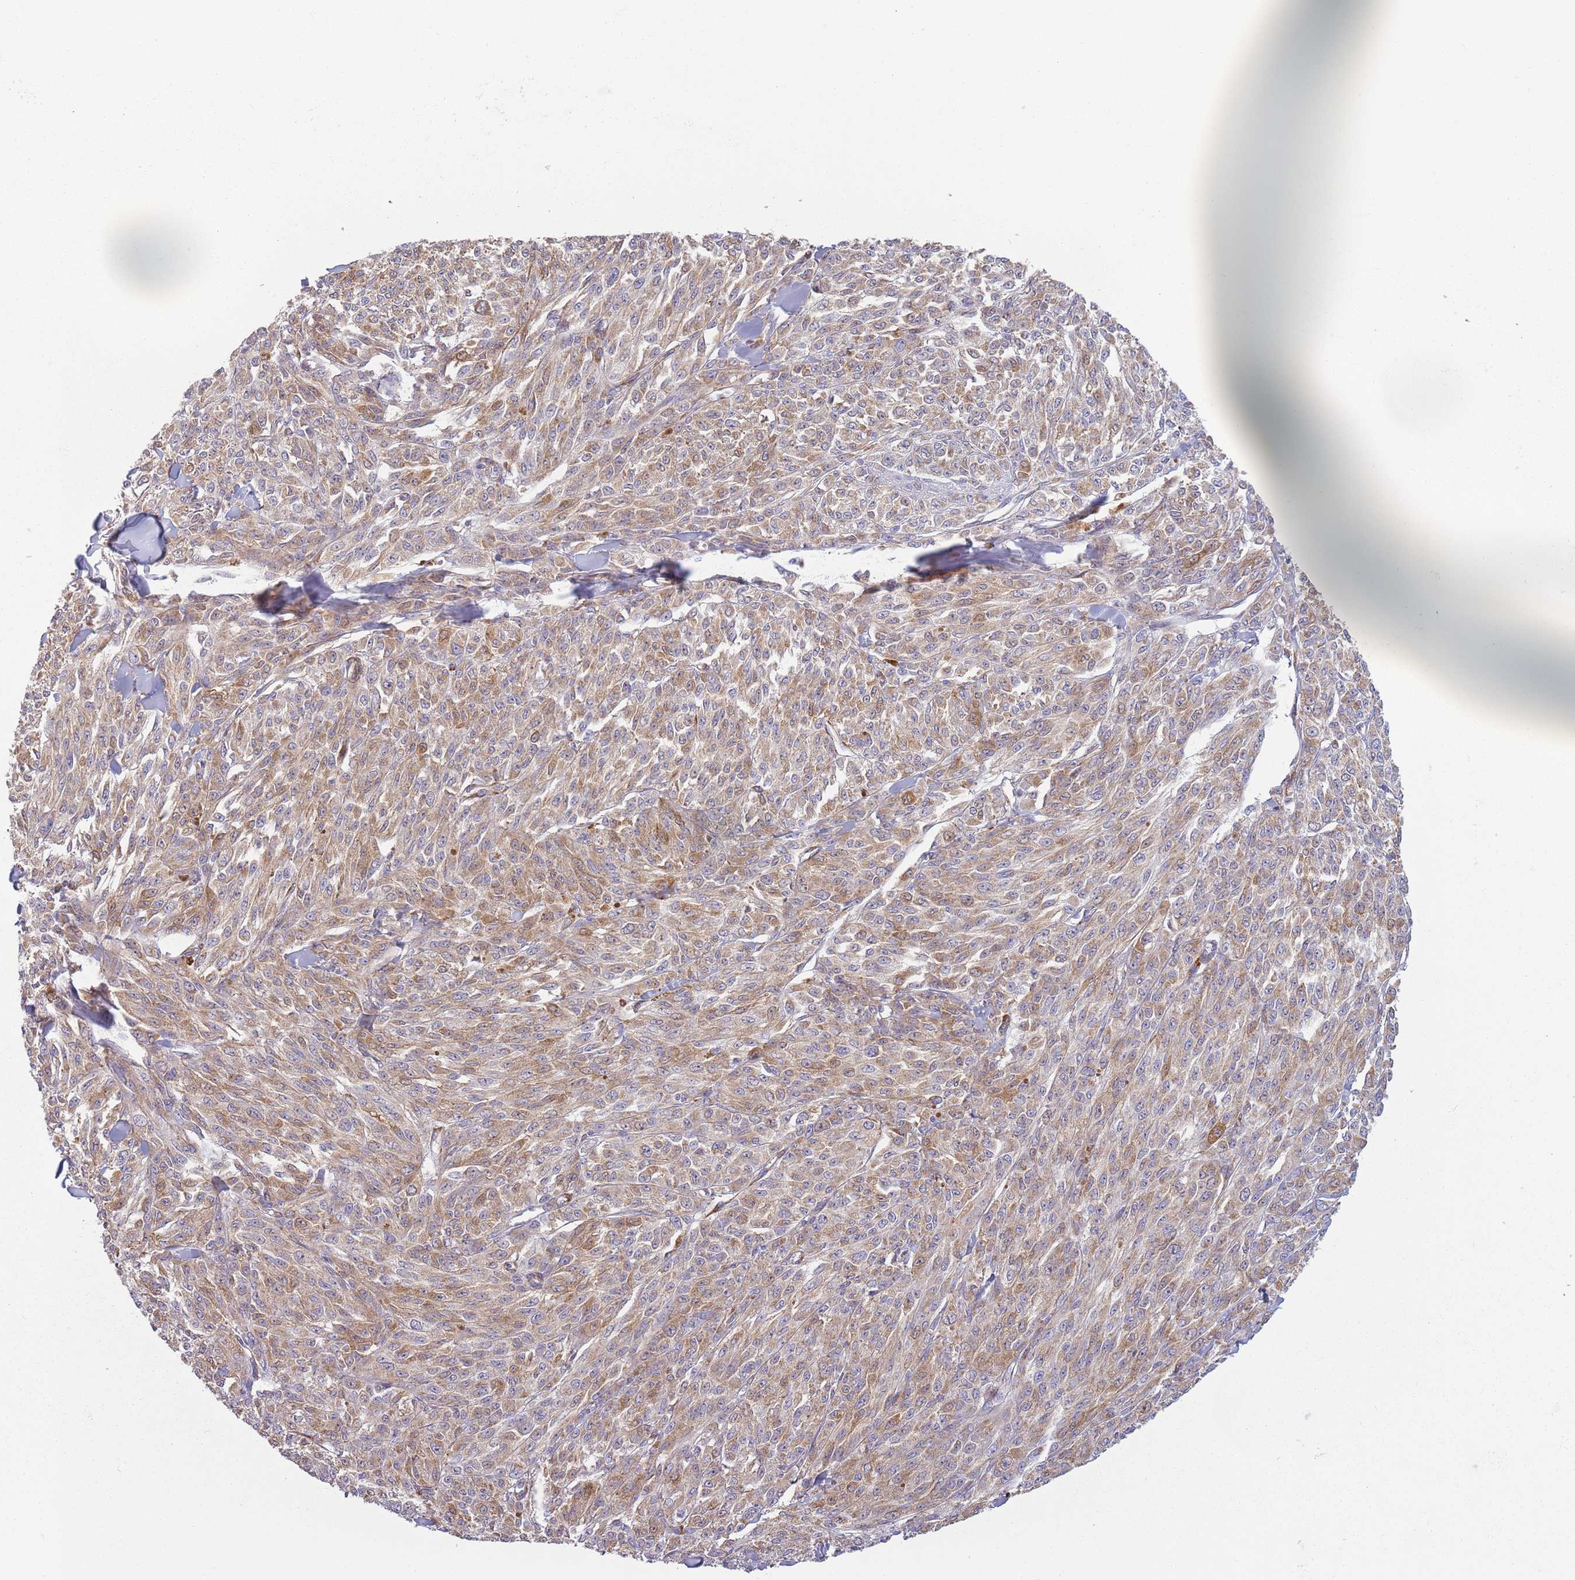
{"staining": {"intensity": "weak", "quantity": "25%-75%", "location": "cytoplasmic/membranous"}, "tissue": "melanoma", "cell_type": "Tumor cells", "image_type": "cancer", "snomed": [{"axis": "morphology", "description": "Malignant melanoma, NOS"}, {"axis": "topography", "description": "Skin"}], "caption": "The photomicrograph displays immunohistochemical staining of malignant melanoma. There is weak cytoplasmic/membranous expression is seen in about 25%-75% of tumor cells.", "gene": "COQ5", "patient": {"sex": "female", "age": 52}}